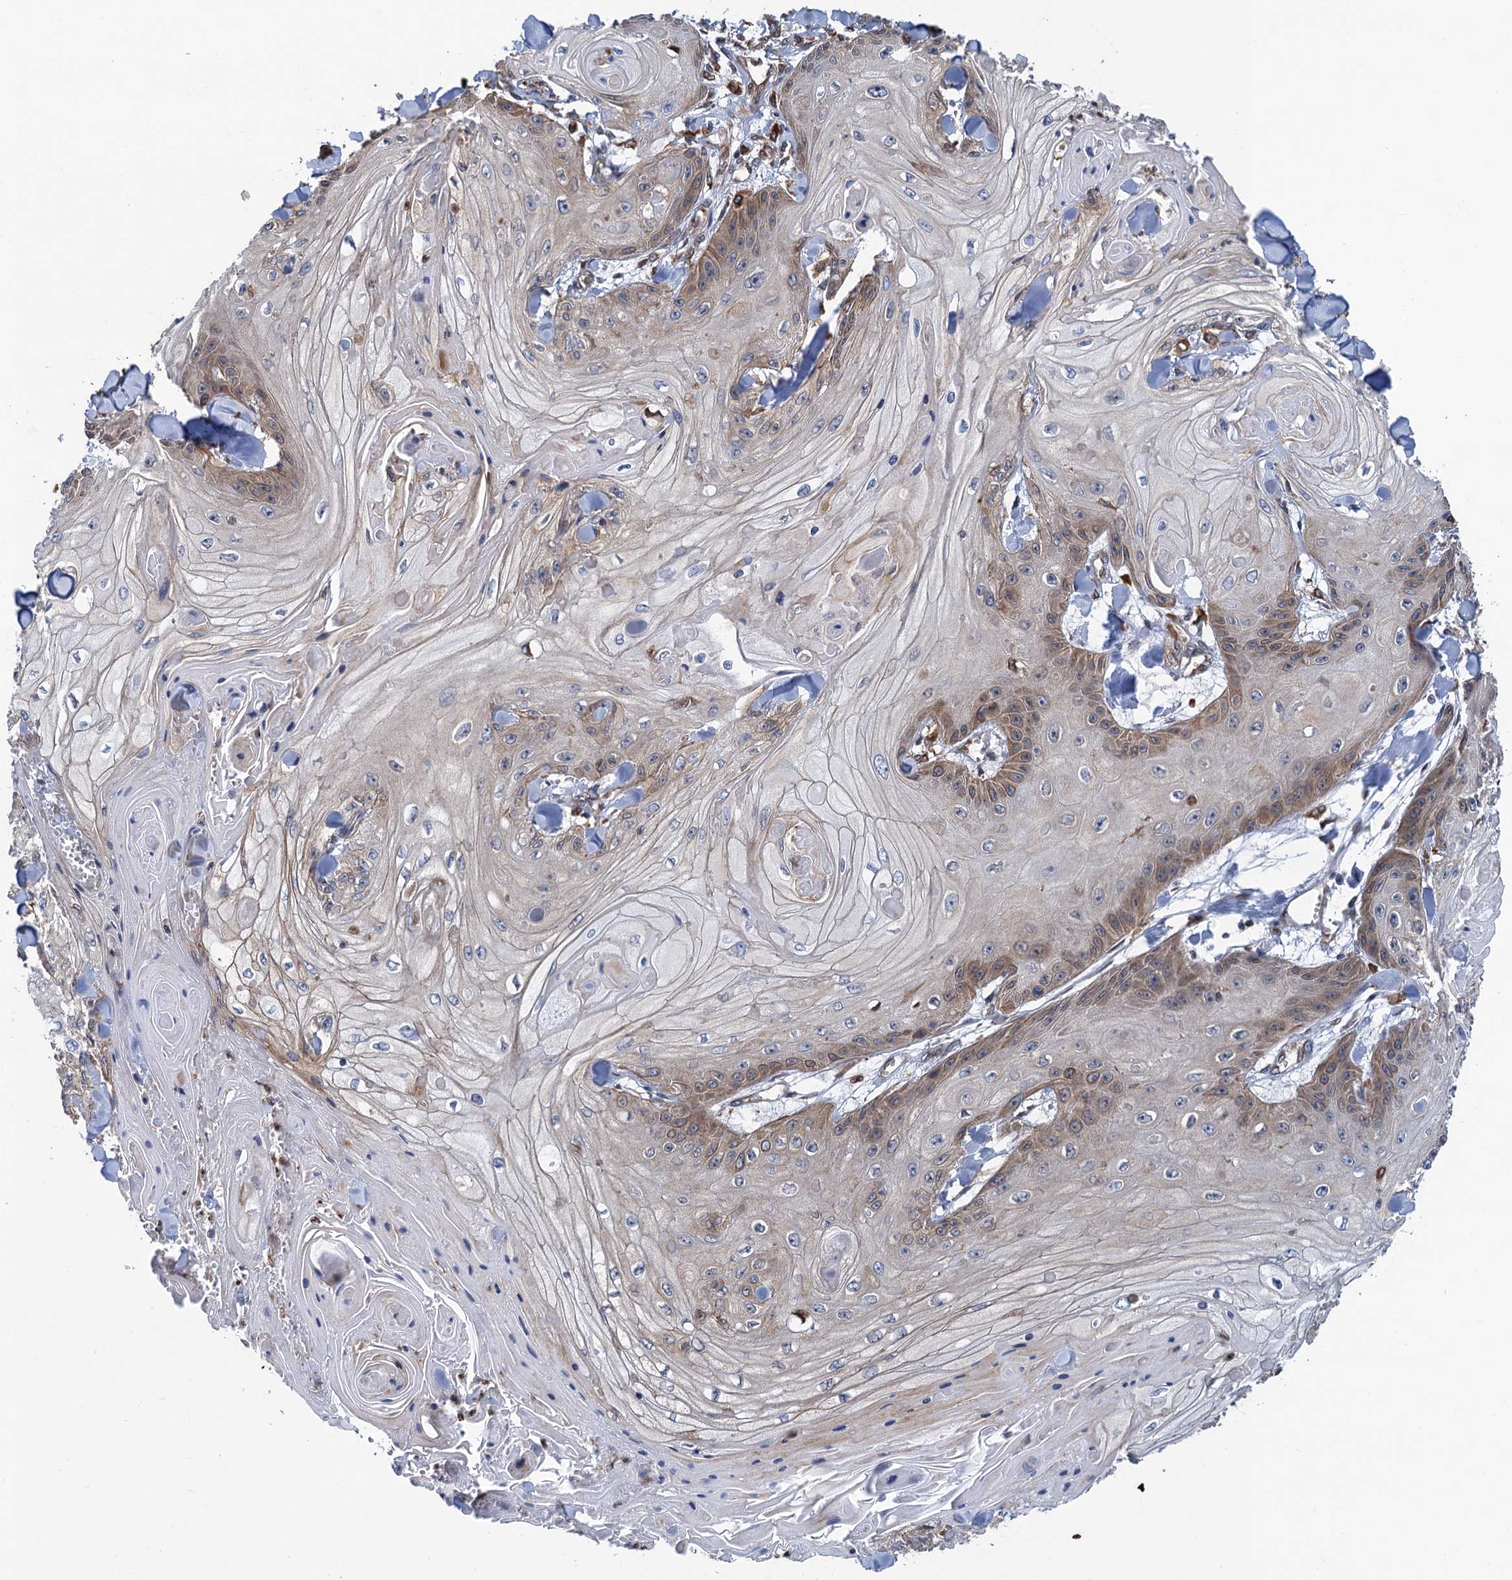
{"staining": {"intensity": "weak", "quantity": "<25%", "location": "cytoplasmic/membranous"}, "tissue": "skin cancer", "cell_type": "Tumor cells", "image_type": "cancer", "snomed": [{"axis": "morphology", "description": "Squamous cell carcinoma, NOS"}, {"axis": "topography", "description": "Skin"}], "caption": "Protein analysis of squamous cell carcinoma (skin) exhibits no significant positivity in tumor cells.", "gene": "ARMC5", "patient": {"sex": "male", "age": 74}}